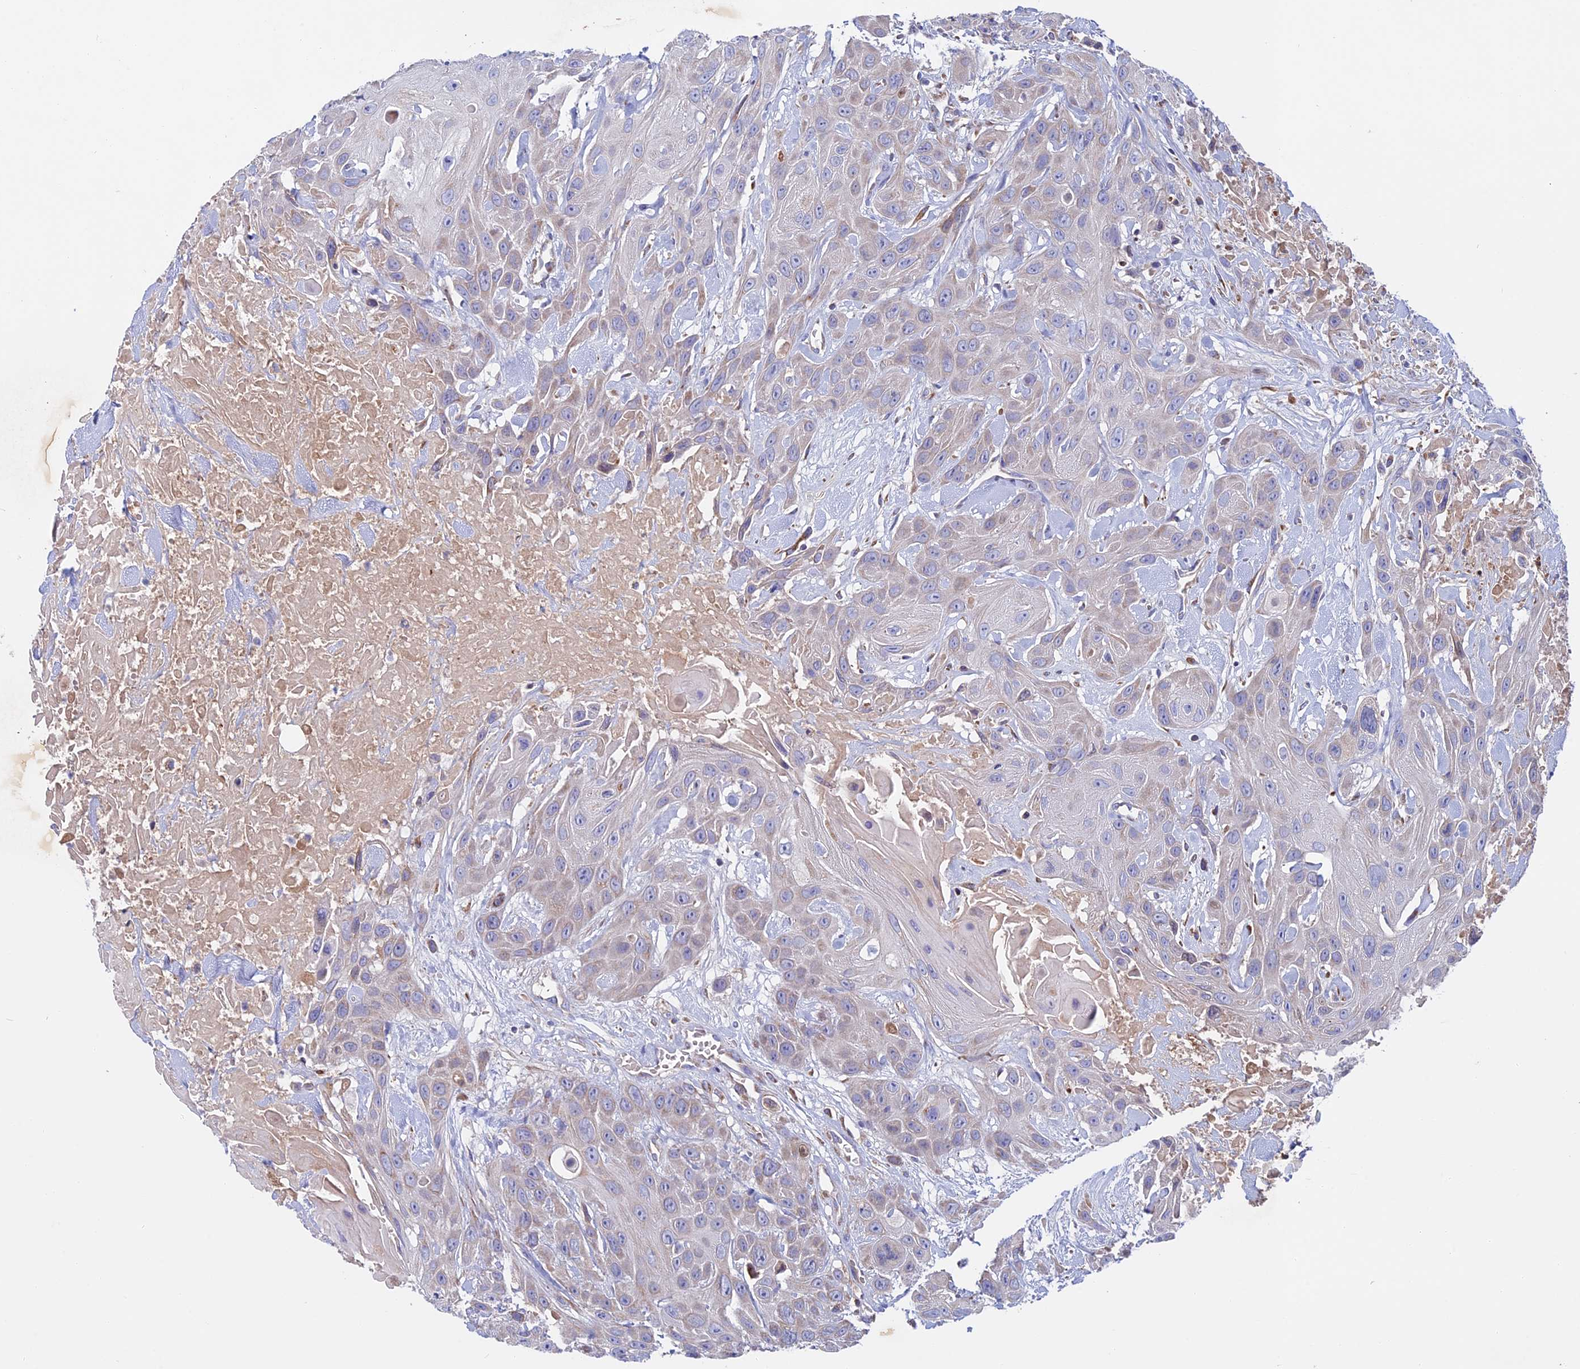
{"staining": {"intensity": "weak", "quantity": "<25%", "location": "cytoplasmic/membranous"}, "tissue": "head and neck cancer", "cell_type": "Tumor cells", "image_type": "cancer", "snomed": [{"axis": "morphology", "description": "Squamous cell carcinoma, NOS"}, {"axis": "topography", "description": "Head-Neck"}], "caption": "Image shows no protein staining in tumor cells of head and neck squamous cell carcinoma tissue.", "gene": "SLC15A5", "patient": {"sex": "male", "age": 81}}